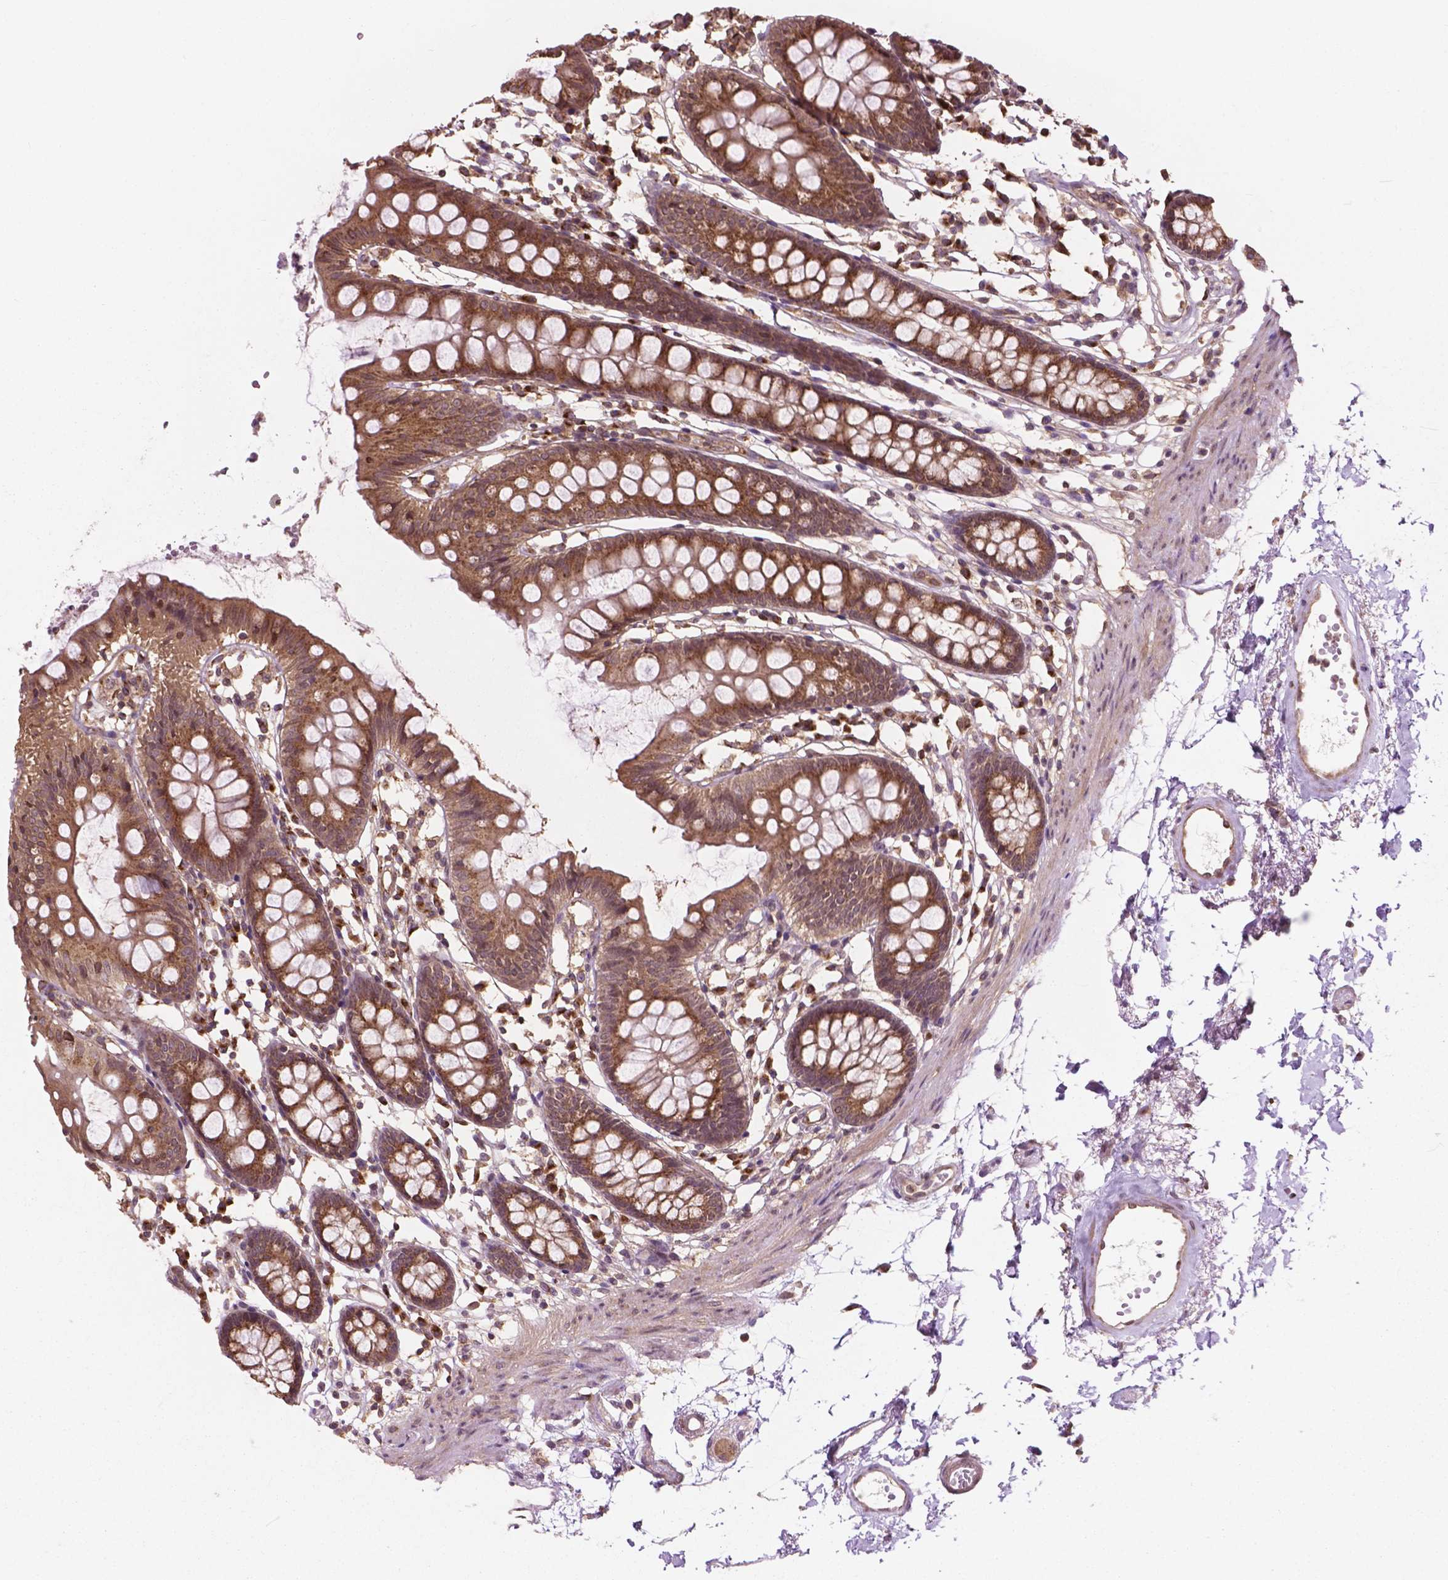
{"staining": {"intensity": "weak", "quantity": ">75%", "location": "cytoplasmic/membranous"}, "tissue": "colon", "cell_type": "Endothelial cells", "image_type": "normal", "snomed": [{"axis": "morphology", "description": "Normal tissue, NOS"}, {"axis": "topography", "description": "Colon"}], "caption": "Unremarkable colon demonstrates weak cytoplasmic/membranous staining in about >75% of endothelial cells, visualized by immunohistochemistry. The staining was performed using DAB, with brown indicating positive protein expression. Nuclei are stained blue with hematoxylin.", "gene": "PPP1CB", "patient": {"sex": "female", "age": 84}}